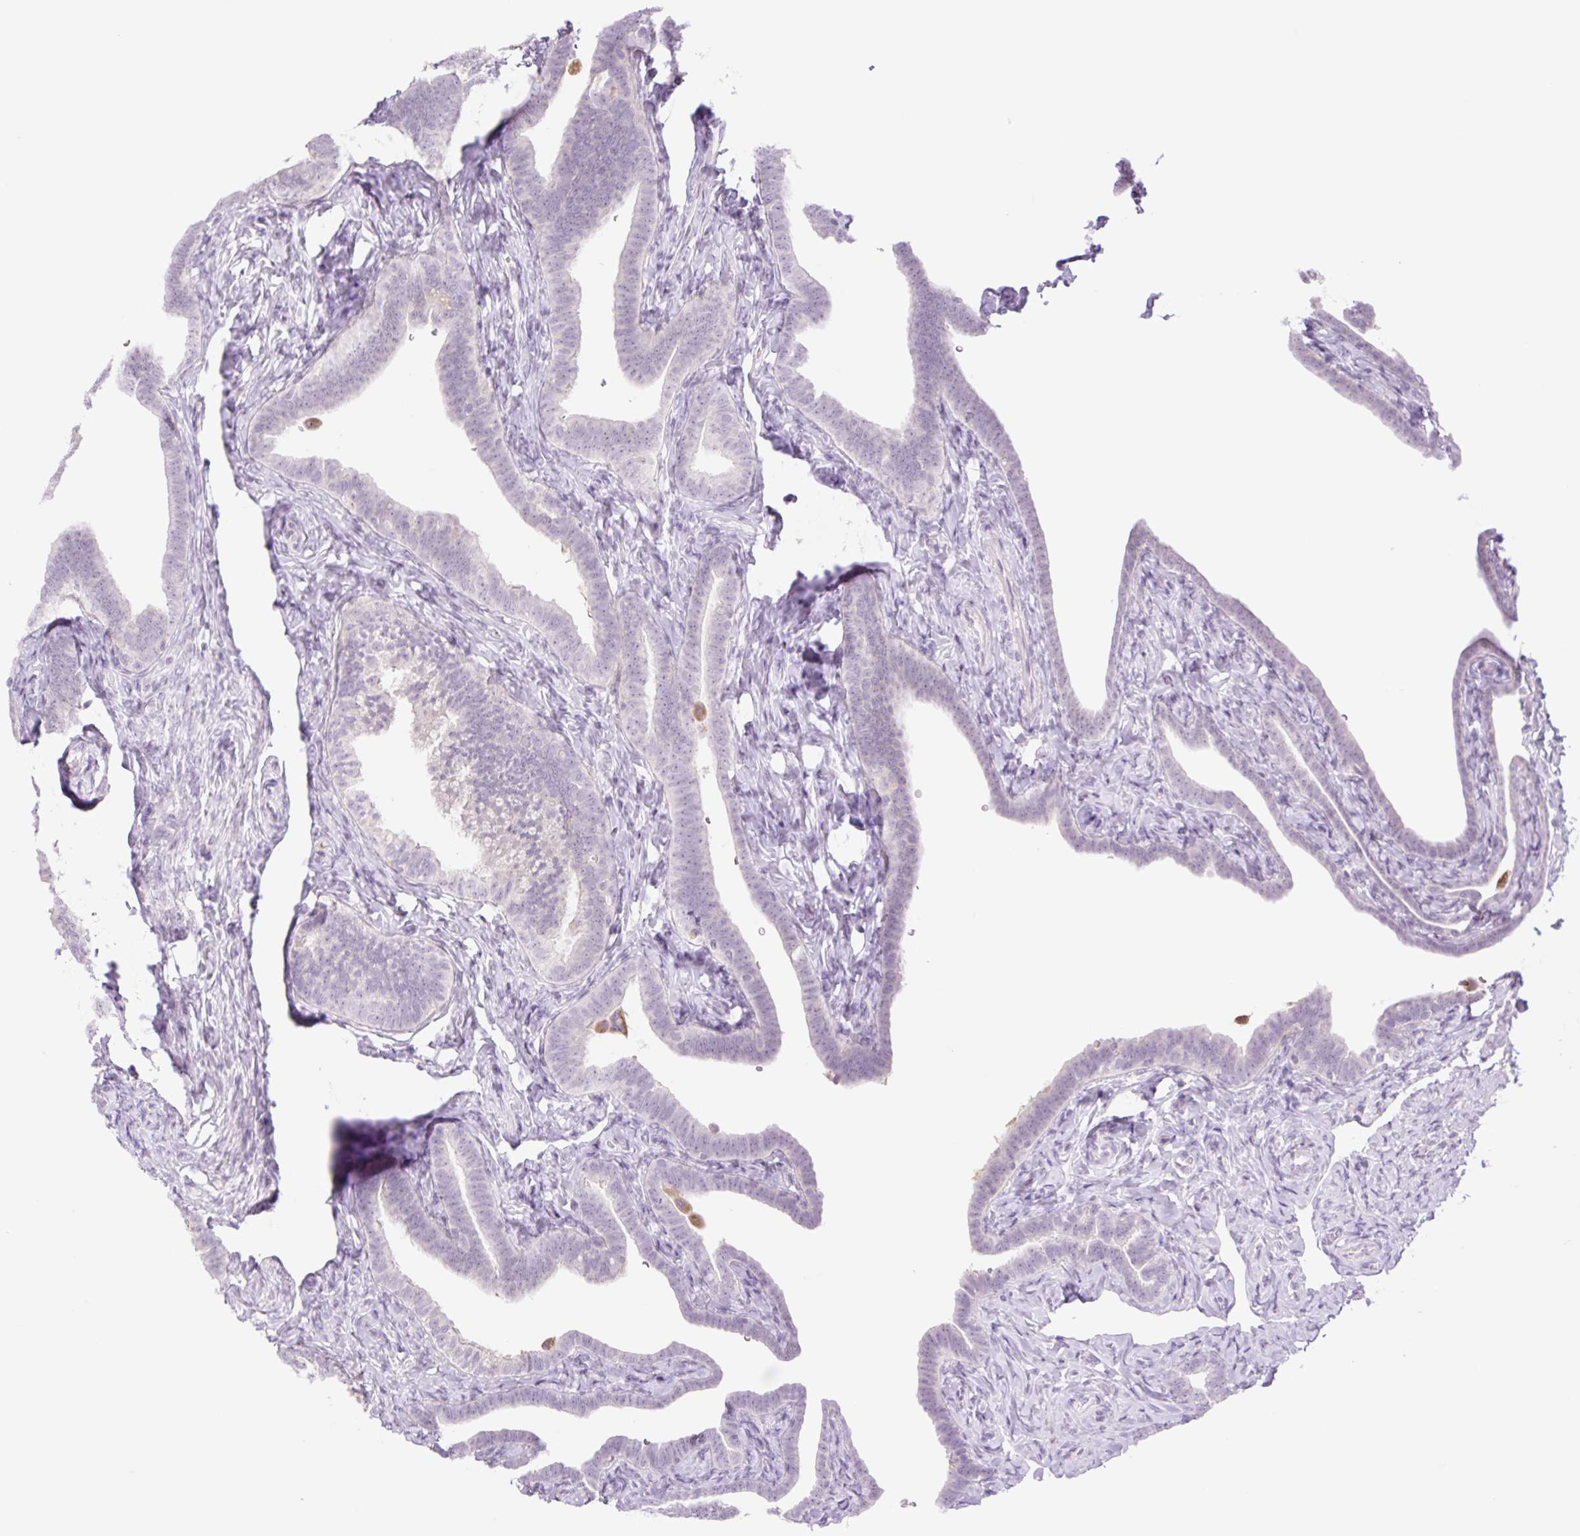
{"staining": {"intensity": "negative", "quantity": "none", "location": "none"}, "tissue": "fallopian tube", "cell_type": "Glandular cells", "image_type": "normal", "snomed": [{"axis": "morphology", "description": "Normal tissue, NOS"}, {"axis": "topography", "description": "Fallopian tube"}], "caption": "Fallopian tube stained for a protein using immunohistochemistry demonstrates no expression glandular cells.", "gene": "TBX15", "patient": {"sex": "female", "age": 69}}